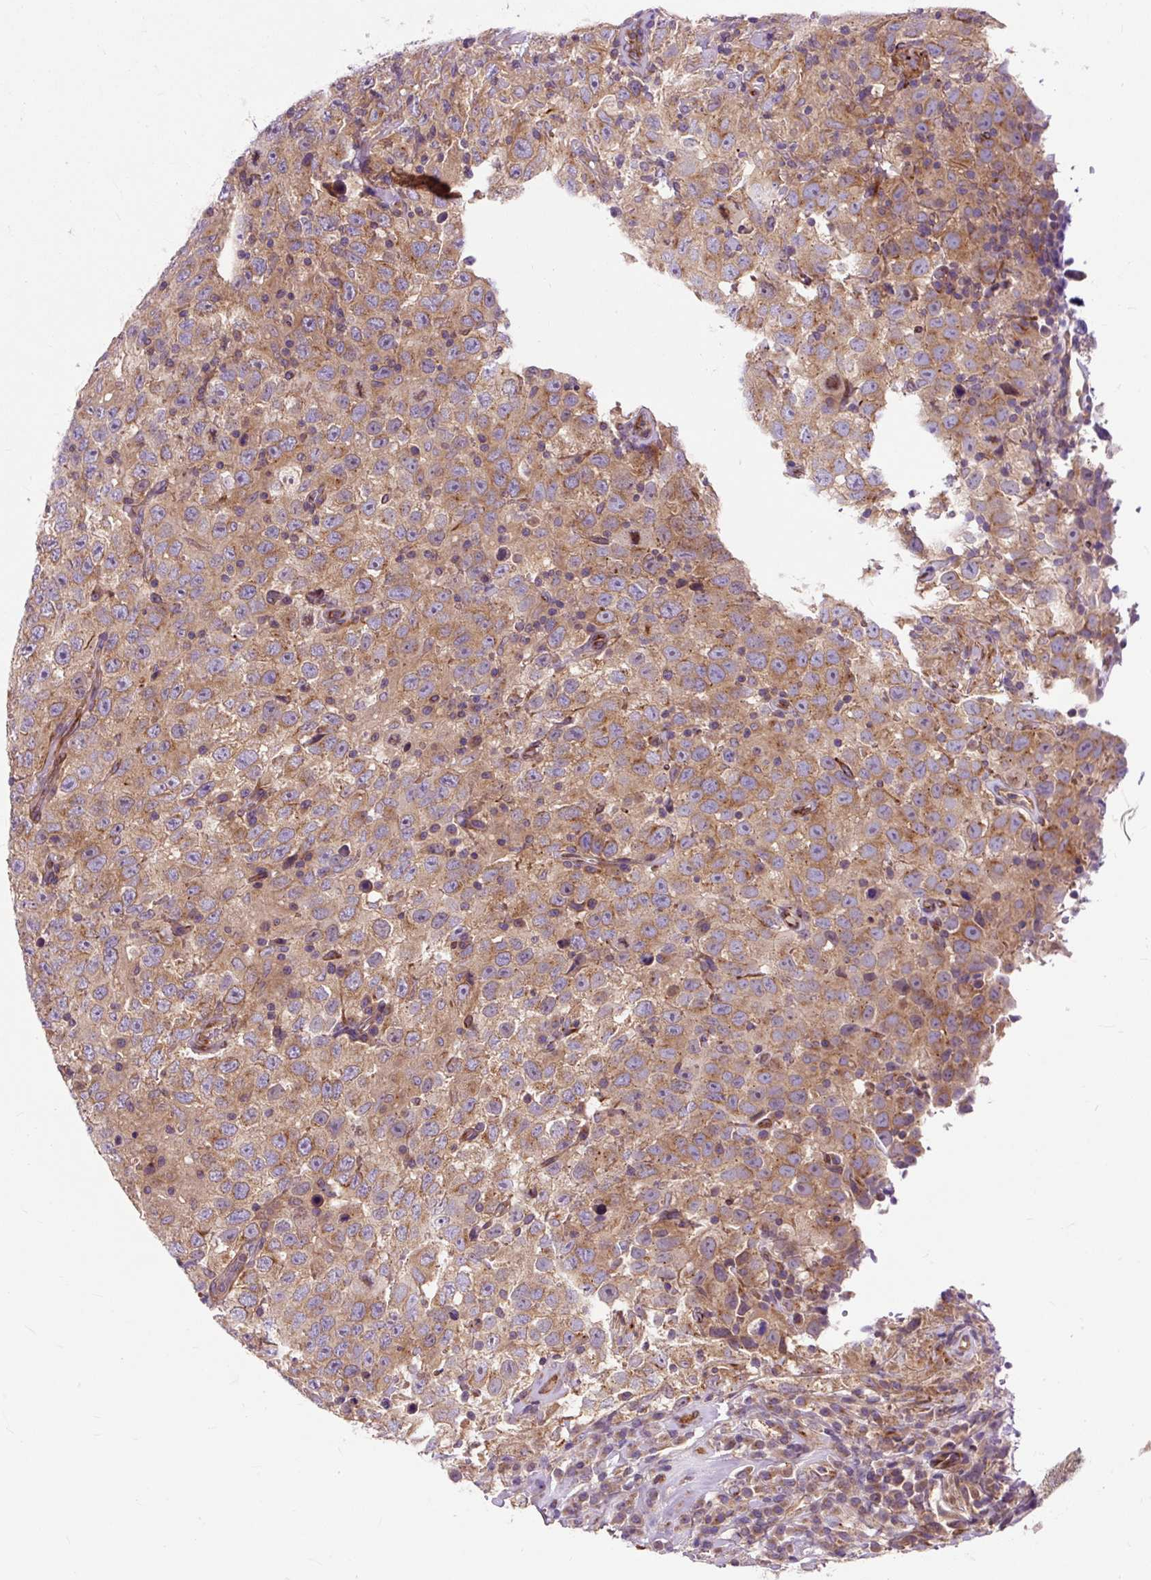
{"staining": {"intensity": "moderate", "quantity": ">75%", "location": "cytoplasmic/membranous"}, "tissue": "testis cancer", "cell_type": "Tumor cells", "image_type": "cancer", "snomed": [{"axis": "morphology", "description": "Seminoma, NOS"}, {"axis": "topography", "description": "Testis"}], "caption": "Tumor cells exhibit moderate cytoplasmic/membranous staining in about >75% of cells in testis cancer (seminoma).", "gene": "PCDHGB3", "patient": {"sex": "male", "age": 41}}